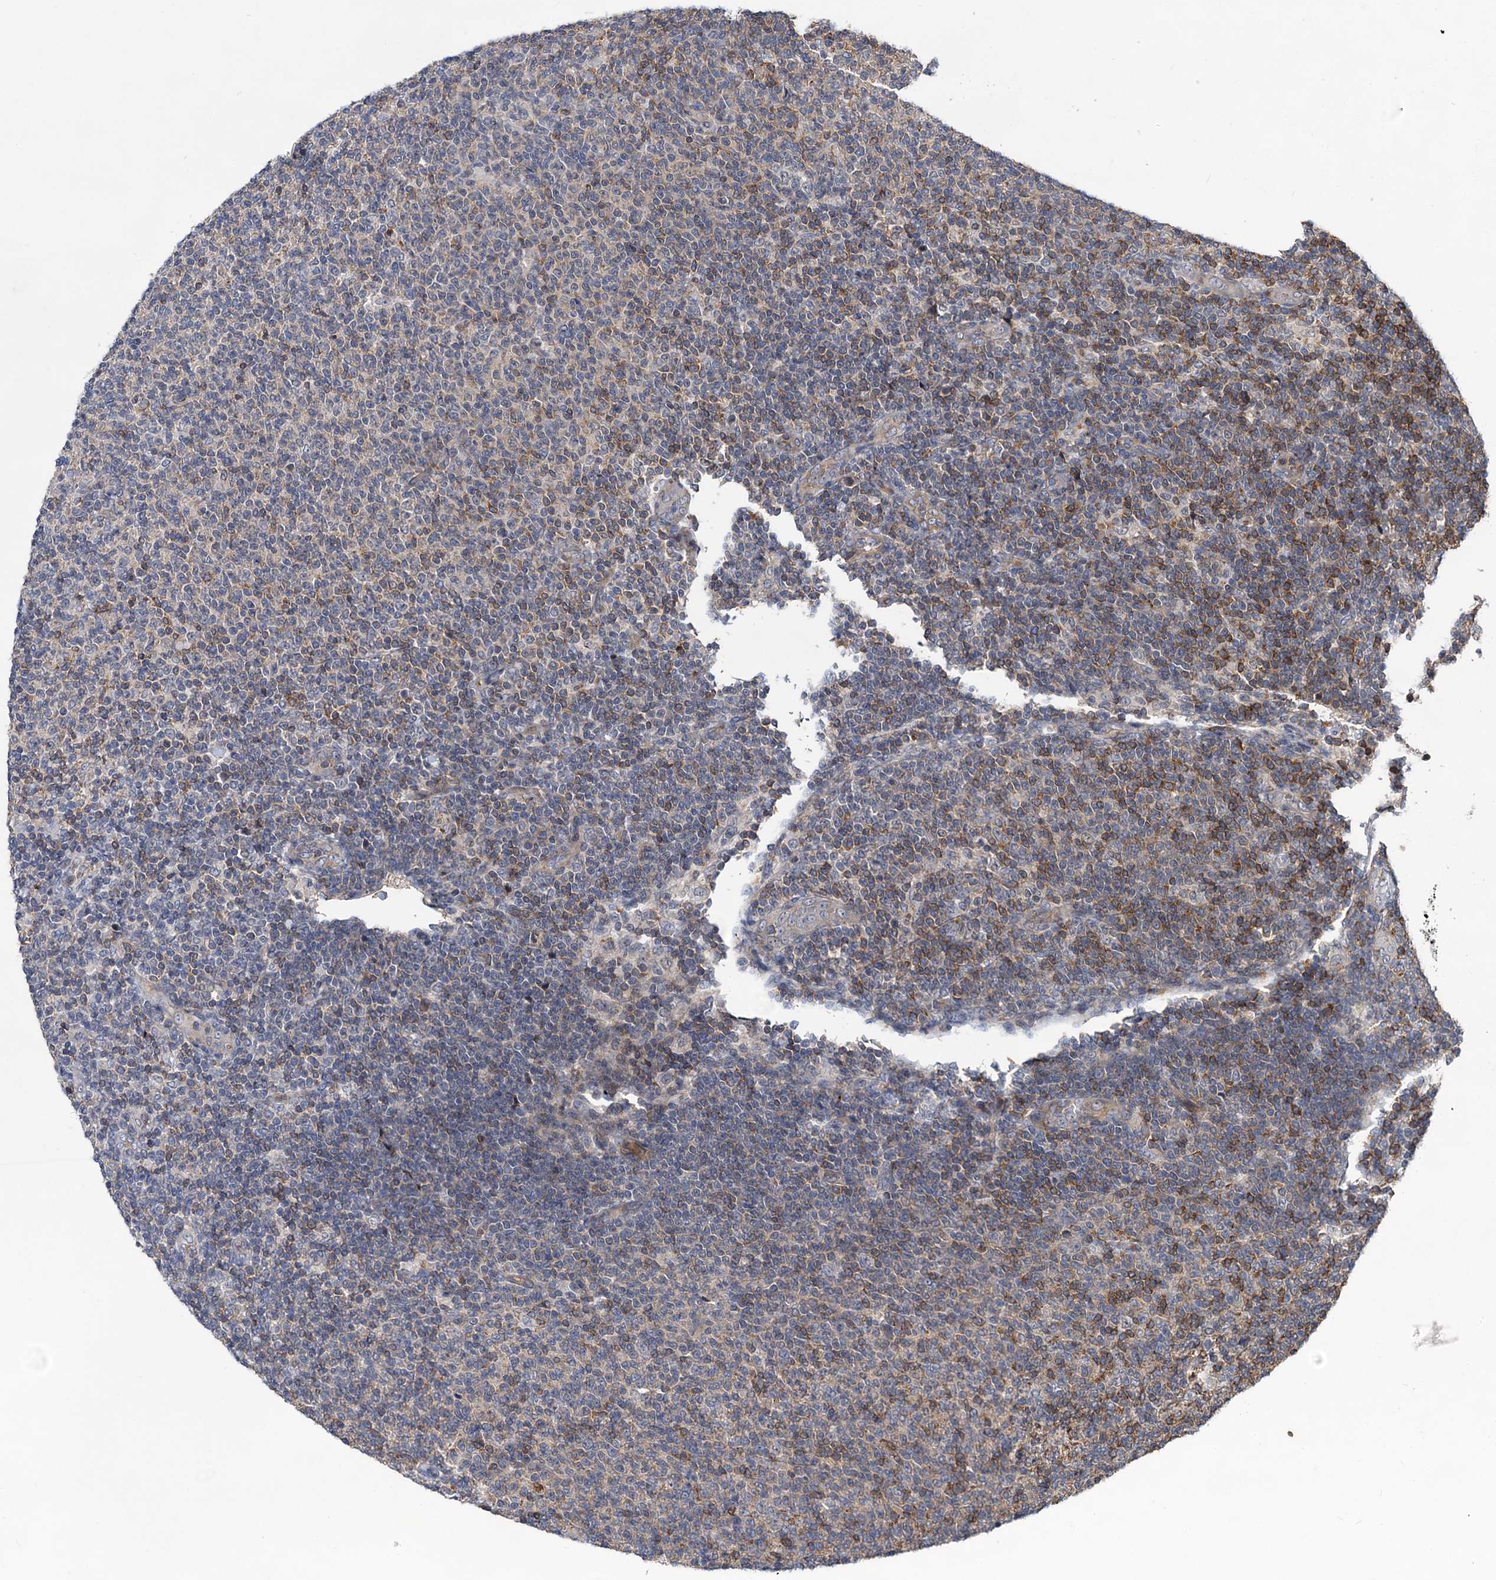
{"staining": {"intensity": "negative", "quantity": "none", "location": "none"}, "tissue": "lymphoma", "cell_type": "Tumor cells", "image_type": "cancer", "snomed": [{"axis": "morphology", "description": "Malignant lymphoma, non-Hodgkin's type, Low grade"}, {"axis": "topography", "description": "Lymph node"}], "caption": "IHC of human lymphoma reveals no expression in tumor cells.", "gene": "ABLIM1", "patient": {"sex": "male", "age": 66}}